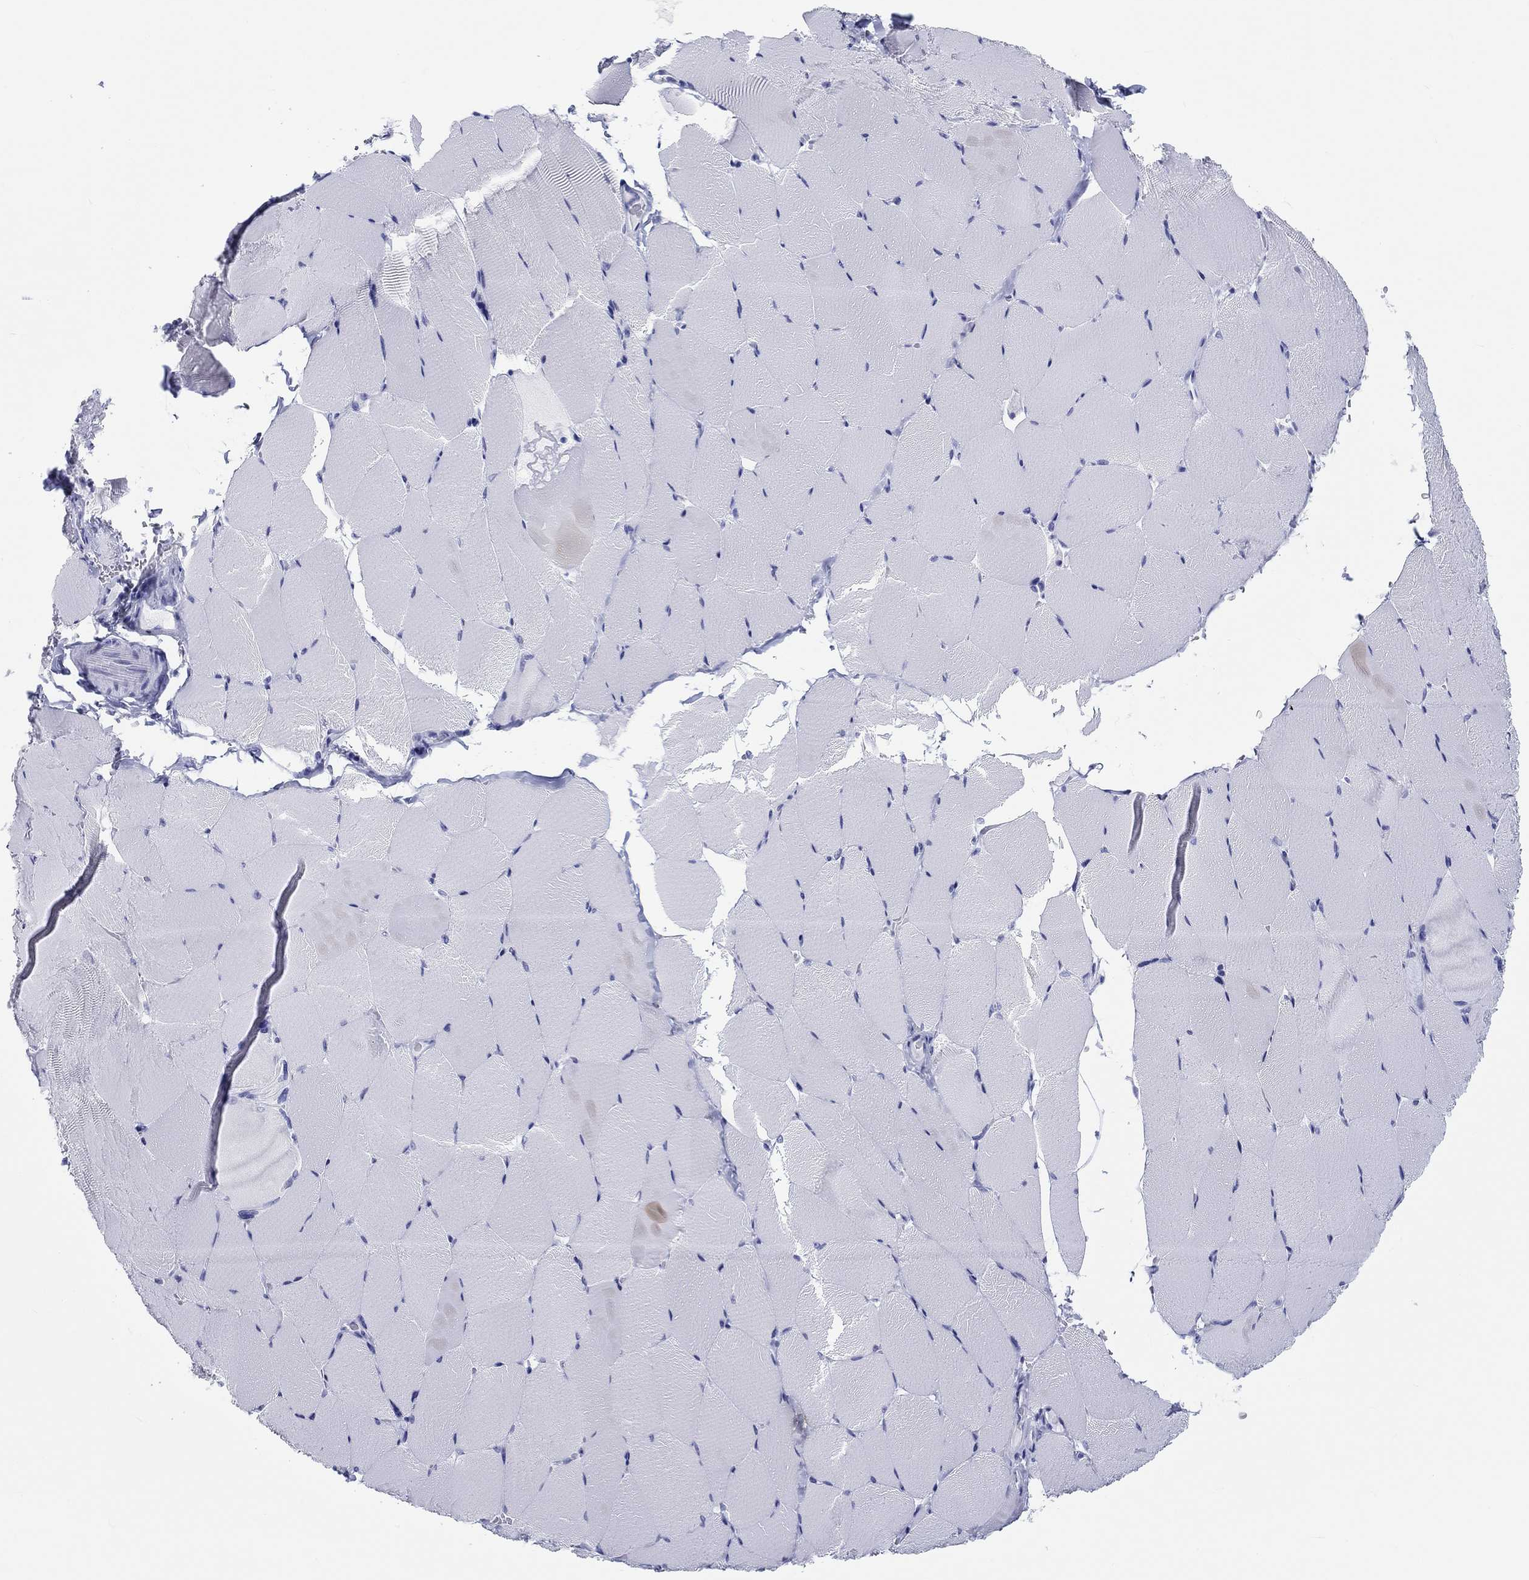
{"staining": {"intensity": "negative", "quantity": "none", "location": "none"}, "tissue": "skeletal muscle", "cell_type": "Myocytes", "image_type": "normal", "snomed": [{"axis": "morphology", "description": "Normal tissue, NOS"}, {"axis": "topography", "description": "Skeletal muscle"}], "caption": "Immunohistochemistry (IHC) micrograph of normal skeletal muscle: skeletal muscle stained with DAB shows no significant protein staining in myocytes.", "gene": "H1", "patient": {"sex": "female", "age": 37}}